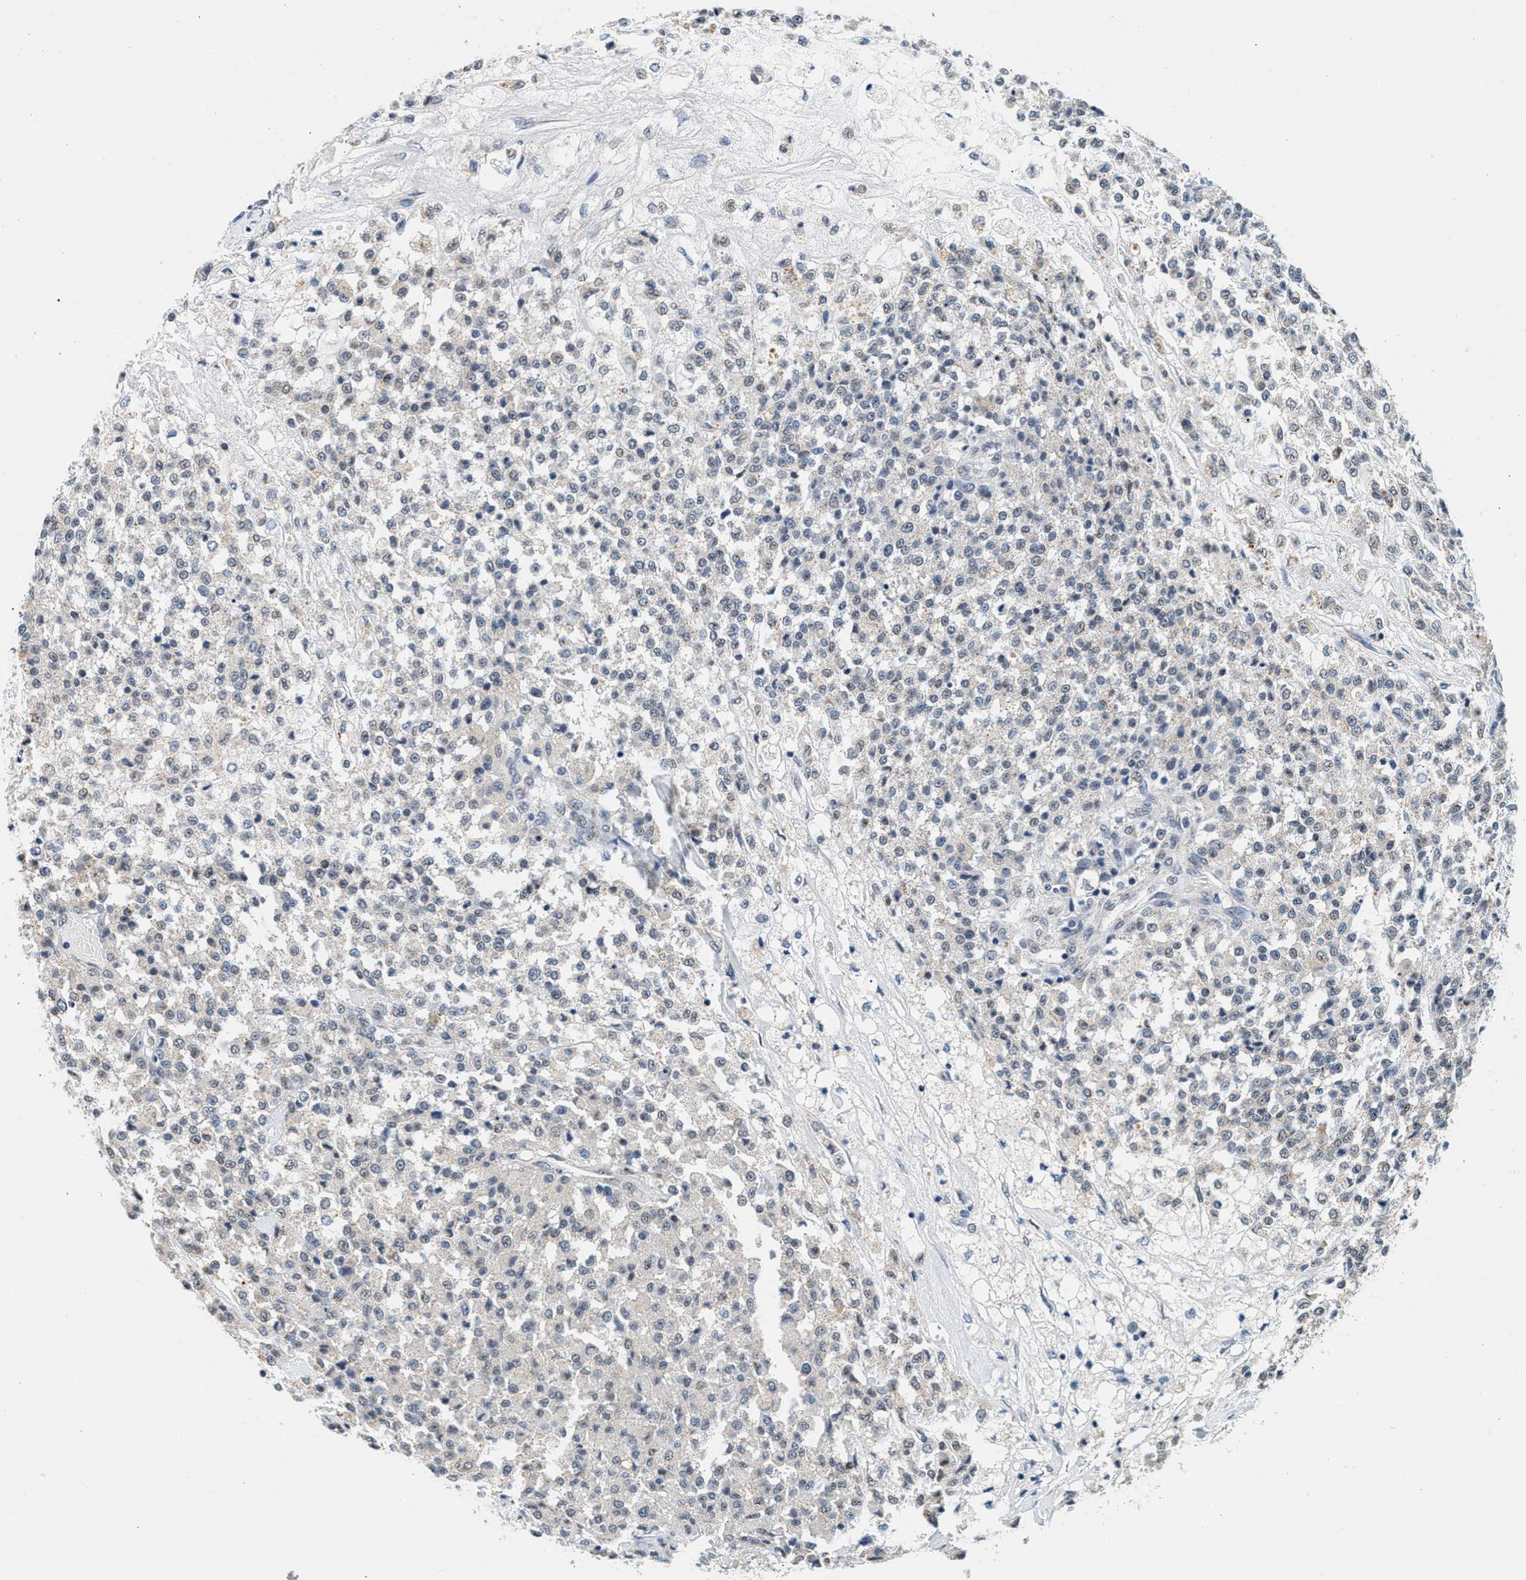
{"staining": {"intensity": "negative", "quantity": "none", "location": "none"}, "tissue": "testis cancer", "cell_type": "Tumor cells", "image_type": "cancer", "snomed": [{"axis": "morphology", "description": "Seminoma, NOS"}, {"axis": "topography", "description": "Testis"}], "caption": "A photomicrograph of seminoma (testis) stained for a protein displays no brown staining in tumor cells.", "gene": "KCNMB2", "patient": {"sex": "male", "age": 59}}